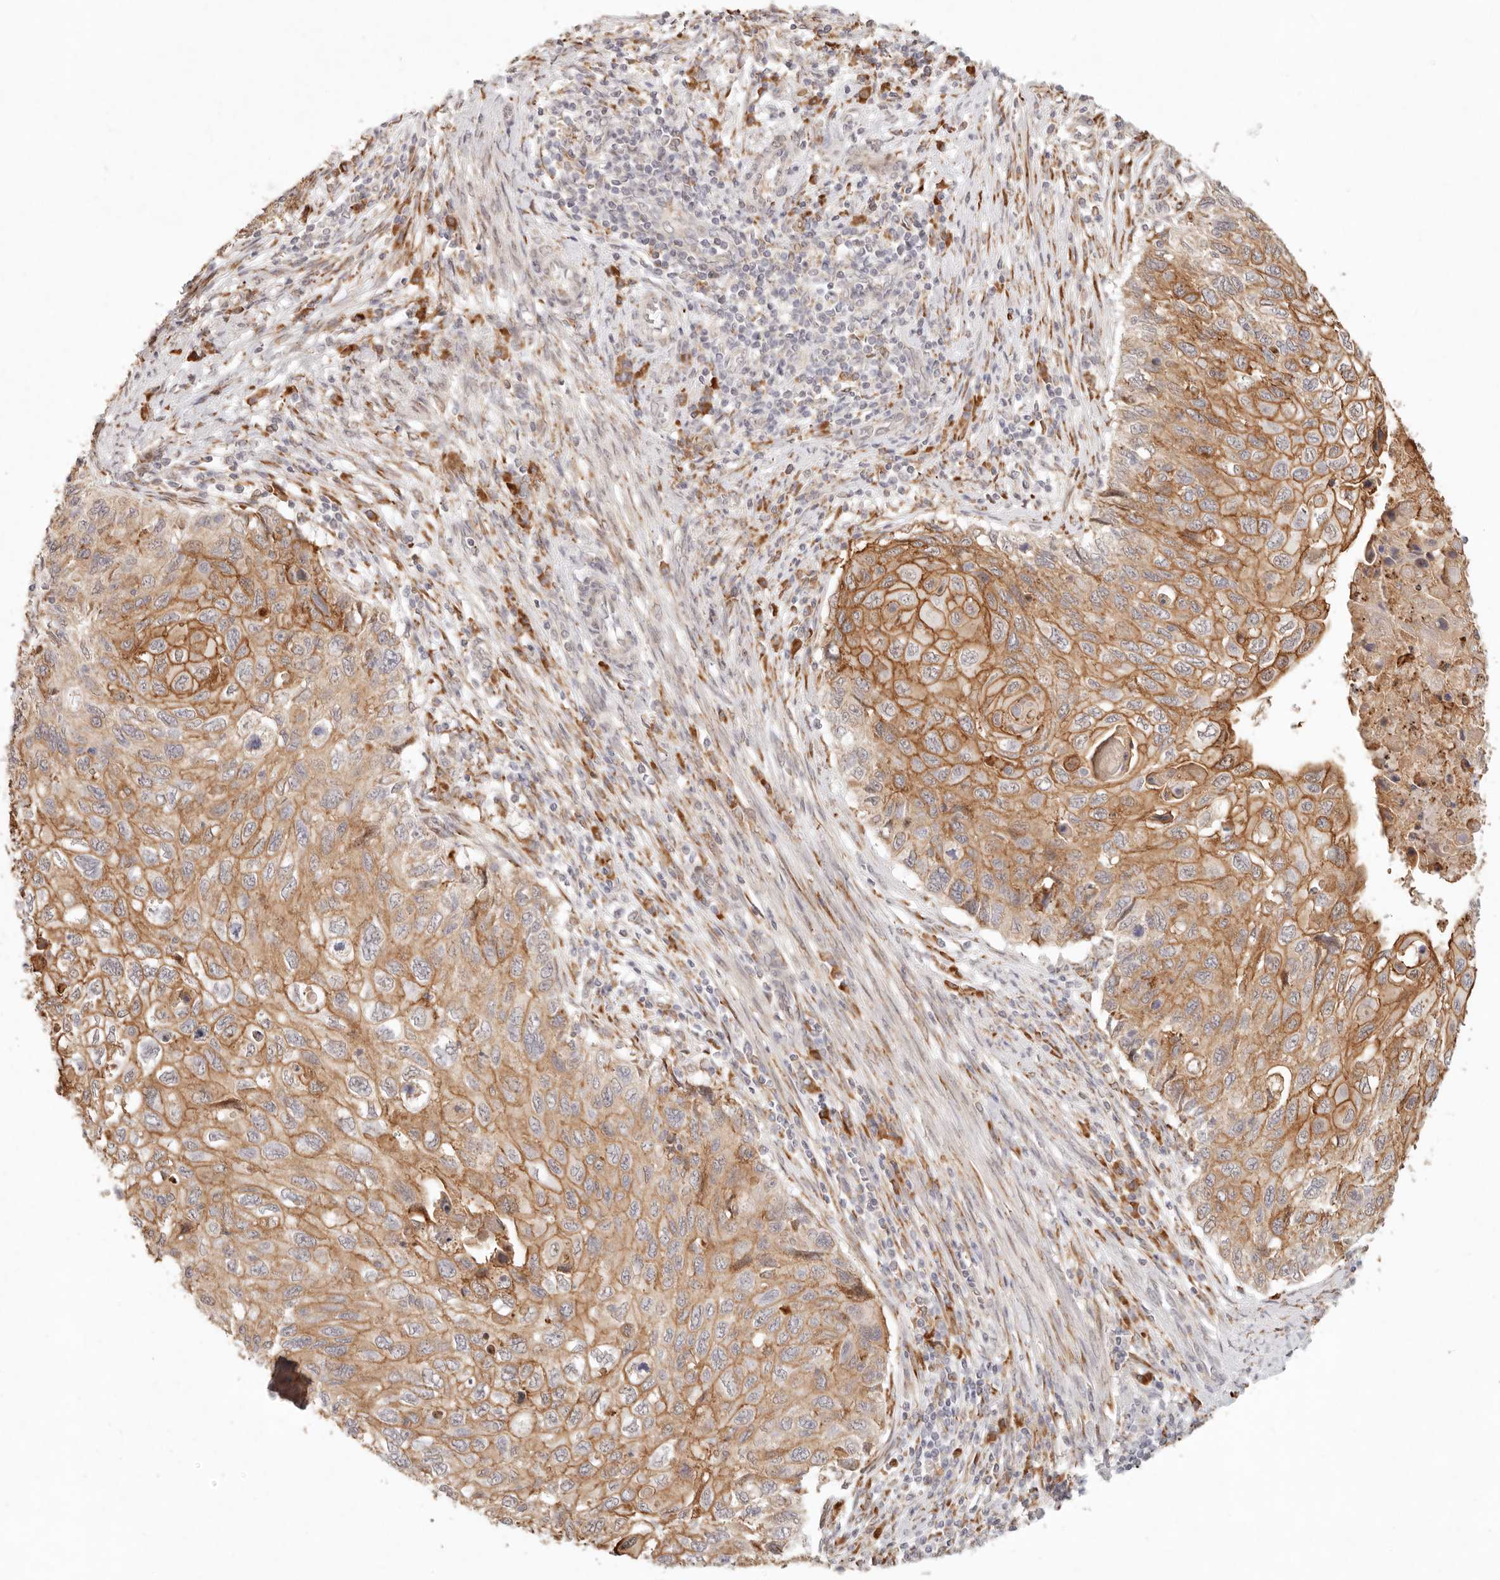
{"staining": {"intensity": "strong", "quantity": ">75%", "location": "cytoplasmic/membranous"}, "tissue": "cervical cancer", "cell_type": "Tumor cells", "image_type": "cancer", "snomed": [{"axis": "morphology", "description": "Squamous cell carcinoma, NOS"}, {"axis": "topography", "description": "Cervix"}], "caption": "Immunohistochemical staining of squamous cell carcinoma (cervical) exhibits strong cytoplasmic/membranous protein staining in approximately >75% of tumor cells.", "gene": "C1orf127", "patient": {"sex": "female", "age": 70}}